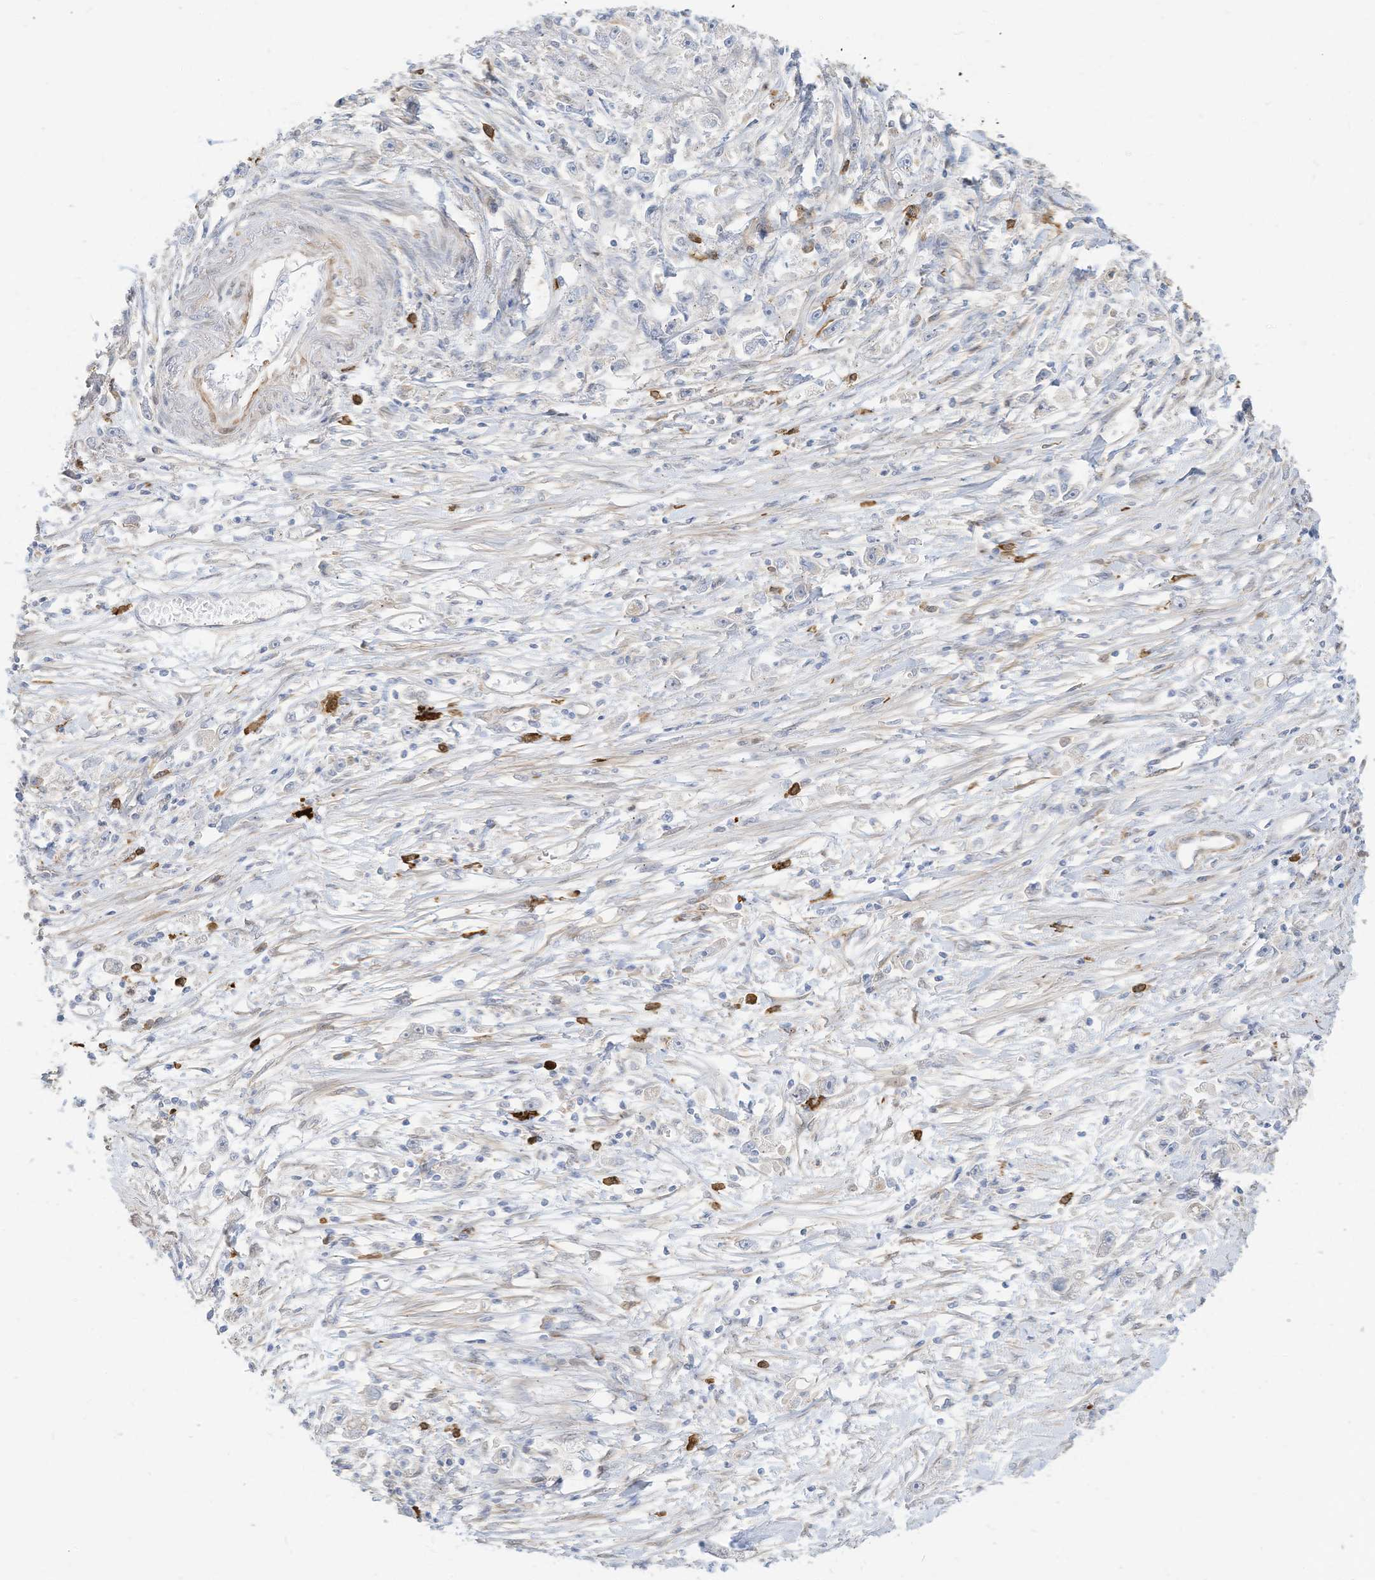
{"staining": {"intensity": "negative", "quantity": "none", "location": "none"}, "tissue": "stomach cancer", "cell_type": "Tumor cells", "image_type": "cancer", "snomed": [{"axis": "morphology", "description": "Adenocarcinoma, NOS"}, {"axis": "topography", "description": "Stomach"}], "caption": "IHC of human stomach cancer reveals no positivity in tumor cells.", "gene": "ATP13A1", "patient": {"sex": "female", "age": 59}}